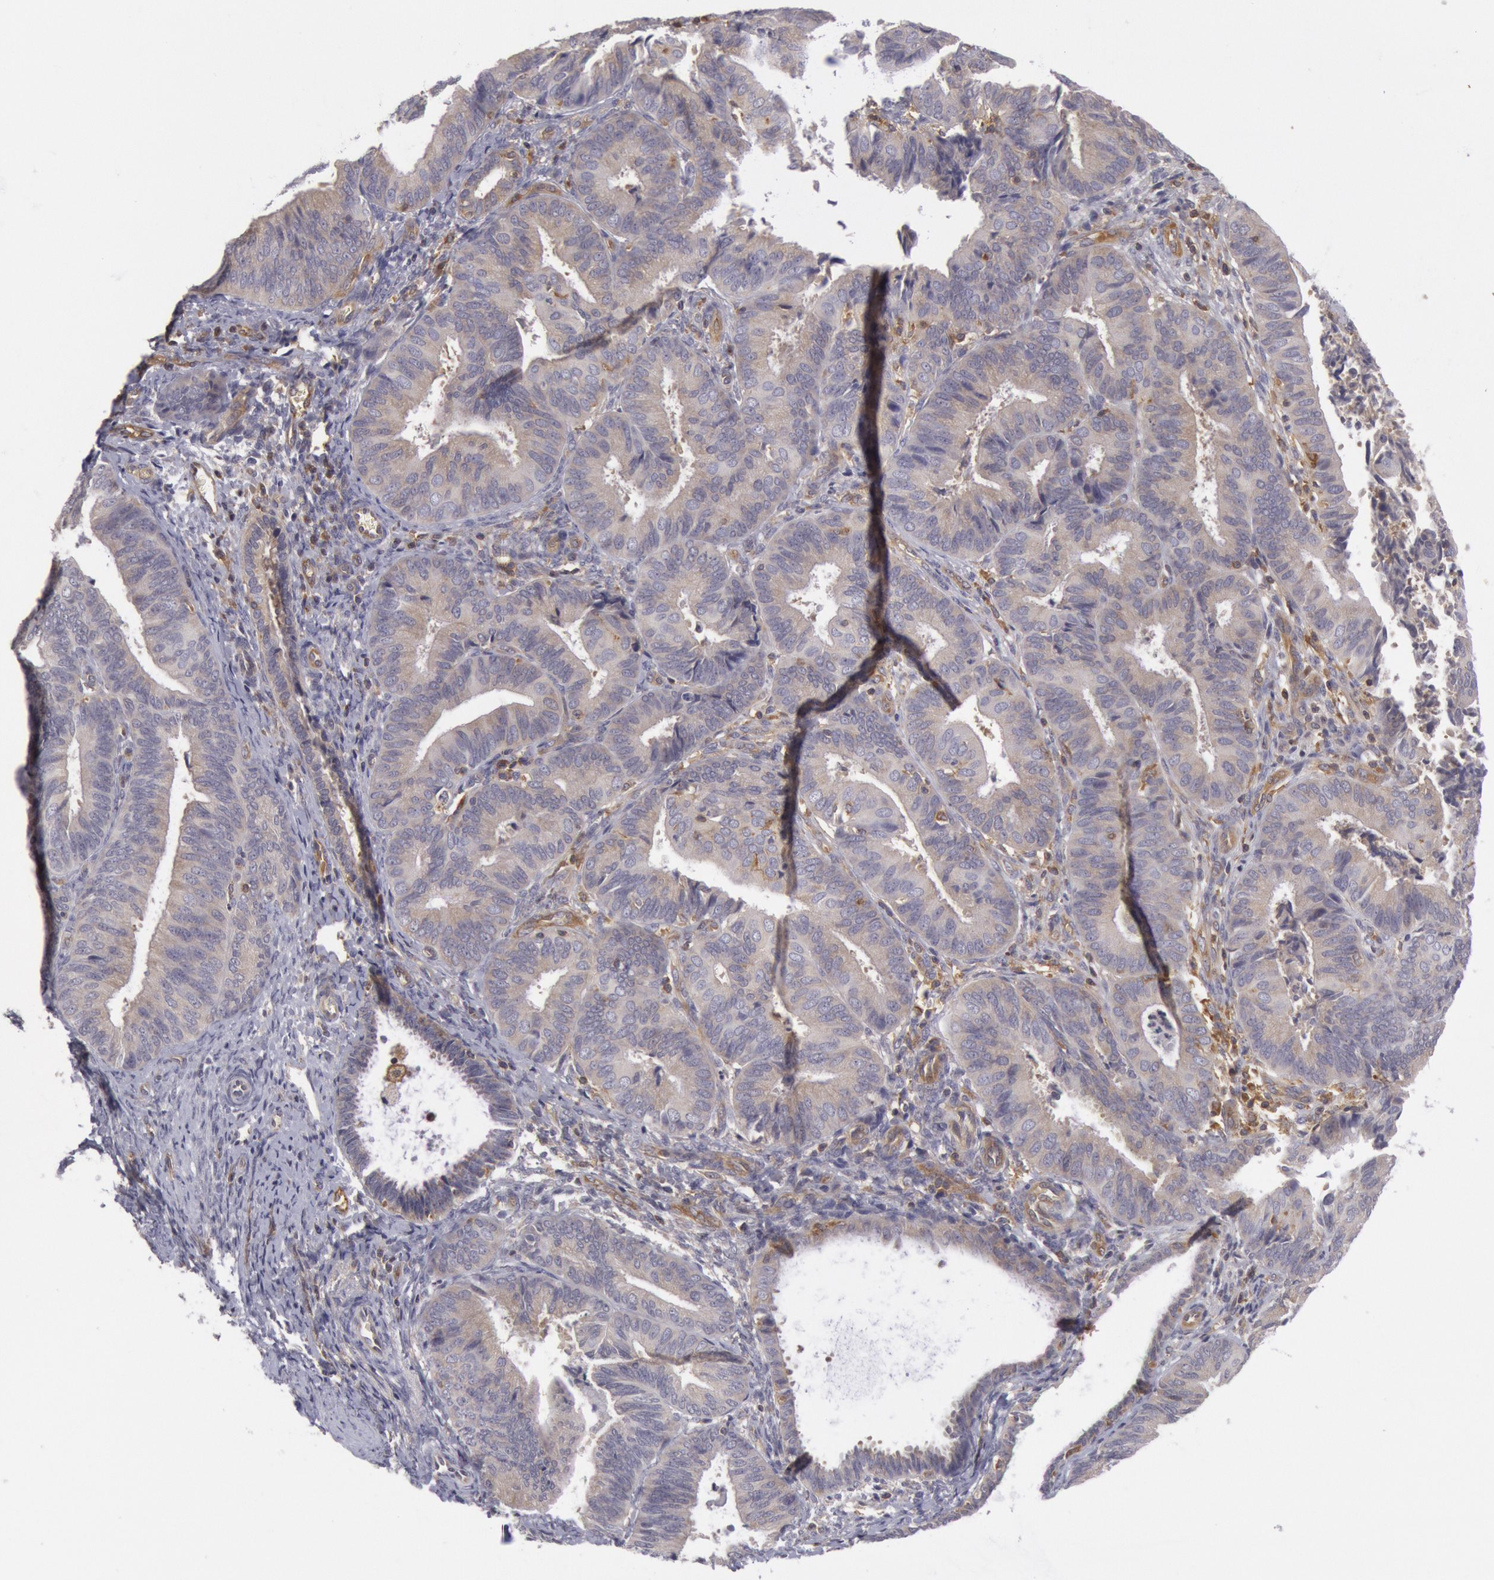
{"staining": {"intensity": "weak", "quantity": "25%-75%", "location": "cytoplasmic/membranous"}, "tissue": "endometrial cancer", "cell_type": "Tumor cells", "image_type": "cancer", "snomed": [{"axis": "morphology", "description": "Adenocarcinoma, NOS"}, {"axis": "topography", "description": "Endometrium"}], "caption": "High-power microscopy captured an immunohistochemistry histopathology image of endometrial adenocarcinoma, revealing weak cytoplasmic/membranous expression in approximately 25%-75% of tumor cells.", "gene": "IKBKB", "patient": {"sex": "female", "age": 63}}